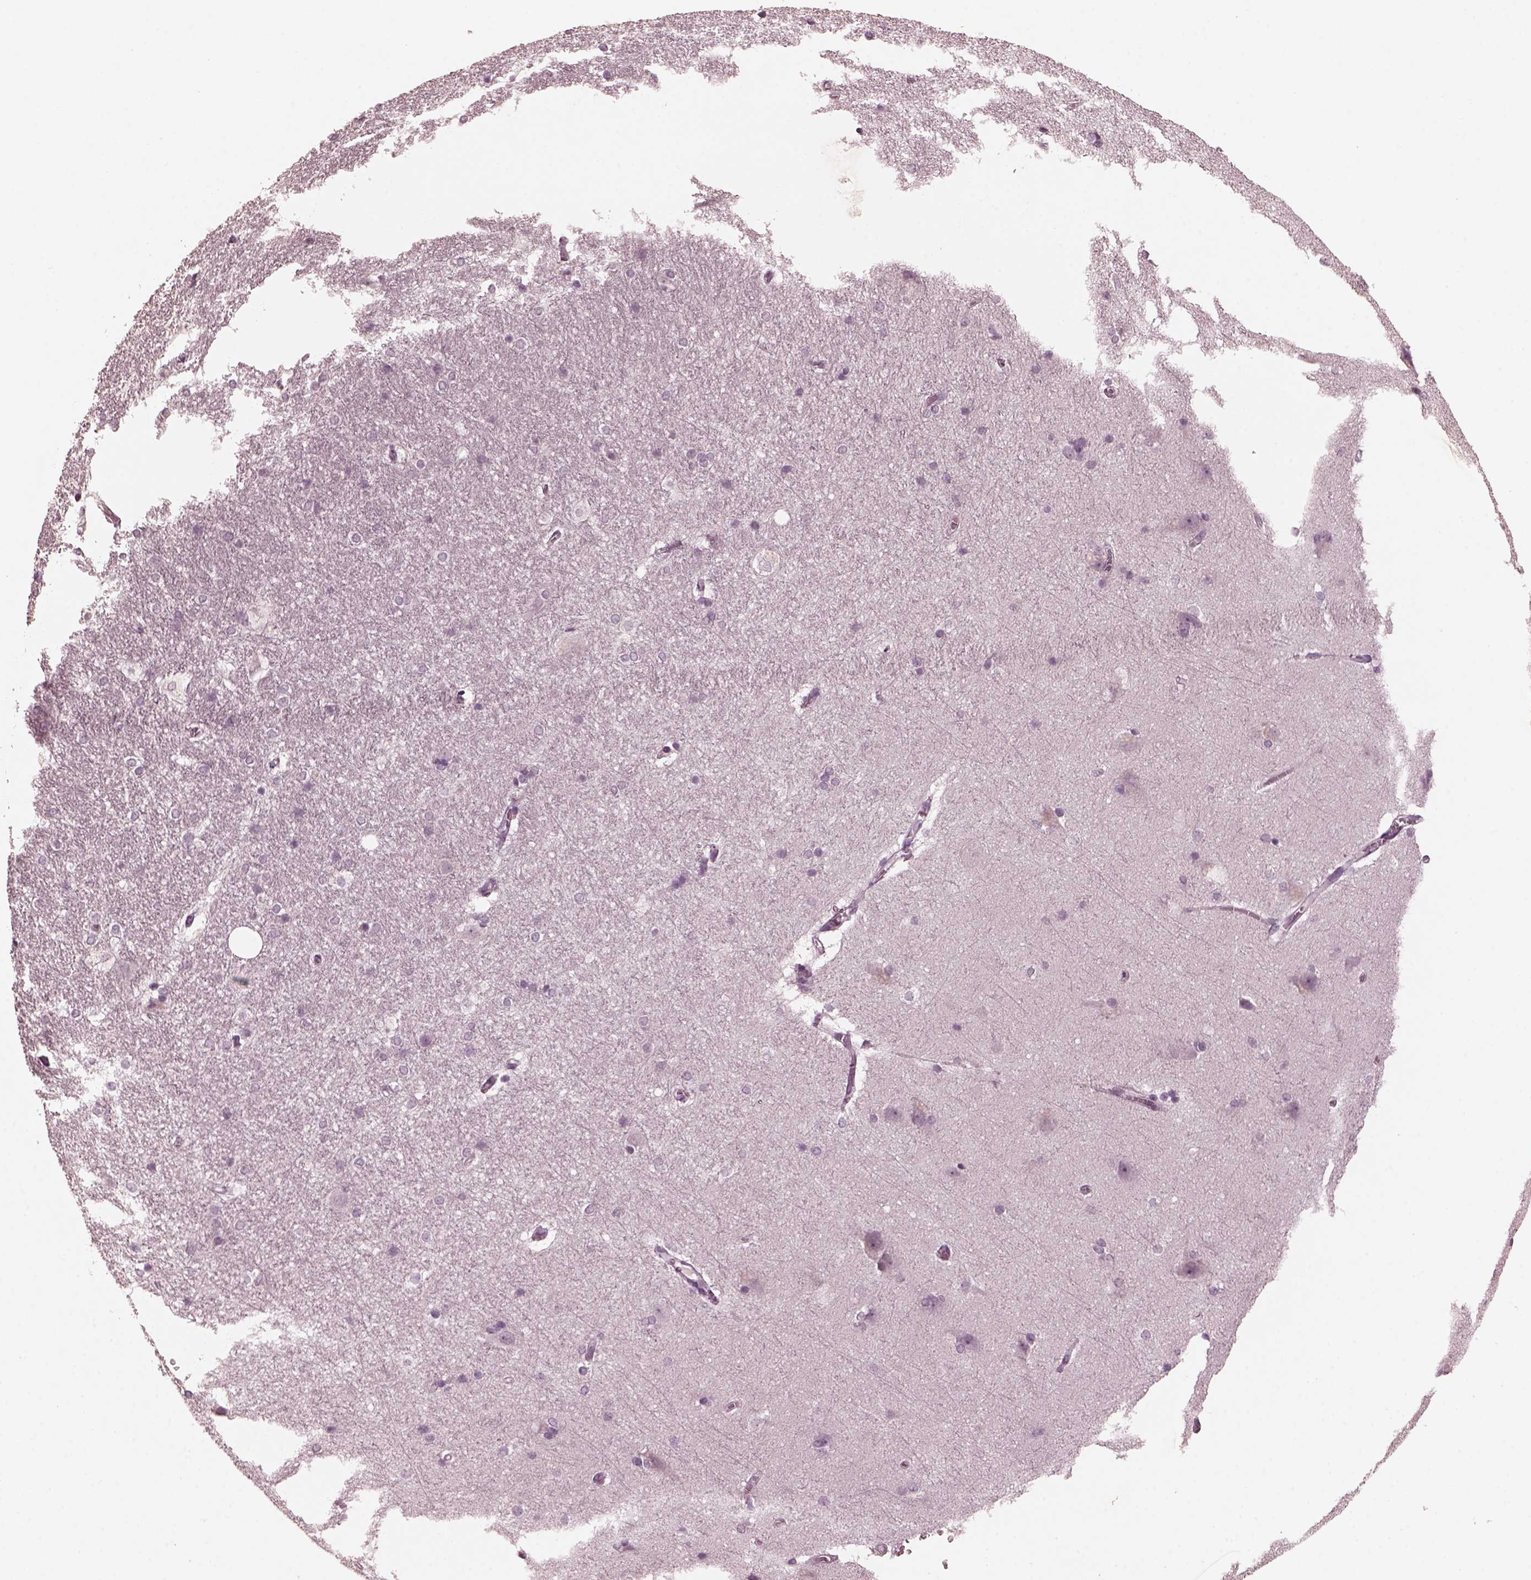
{"staining": {"intensity": "negative", "quantity": "none", "location": "none"}, "tissue": "hippocampus", "cell_type": "Glial cells", "image_type": "normal", "snomed": [{"axis": "morphology", "description": "Normal tissue, NOS"}, {"axis": "topography", "description": "Cerebral cortex"}, {"axis": "topography", "description": "Hippocampus"}], "caption": "Immunohistochemistry (IHC) of benign human hippocampus displays no positivity in glial cells. Brightfield microscopy of immunohistochemistry (IHC) stained with DAB (brown) and hematoxylin (blue), captured at high magnification.", "gene": "RCVRN", "patient": {"sex": "female", "age": 19}}